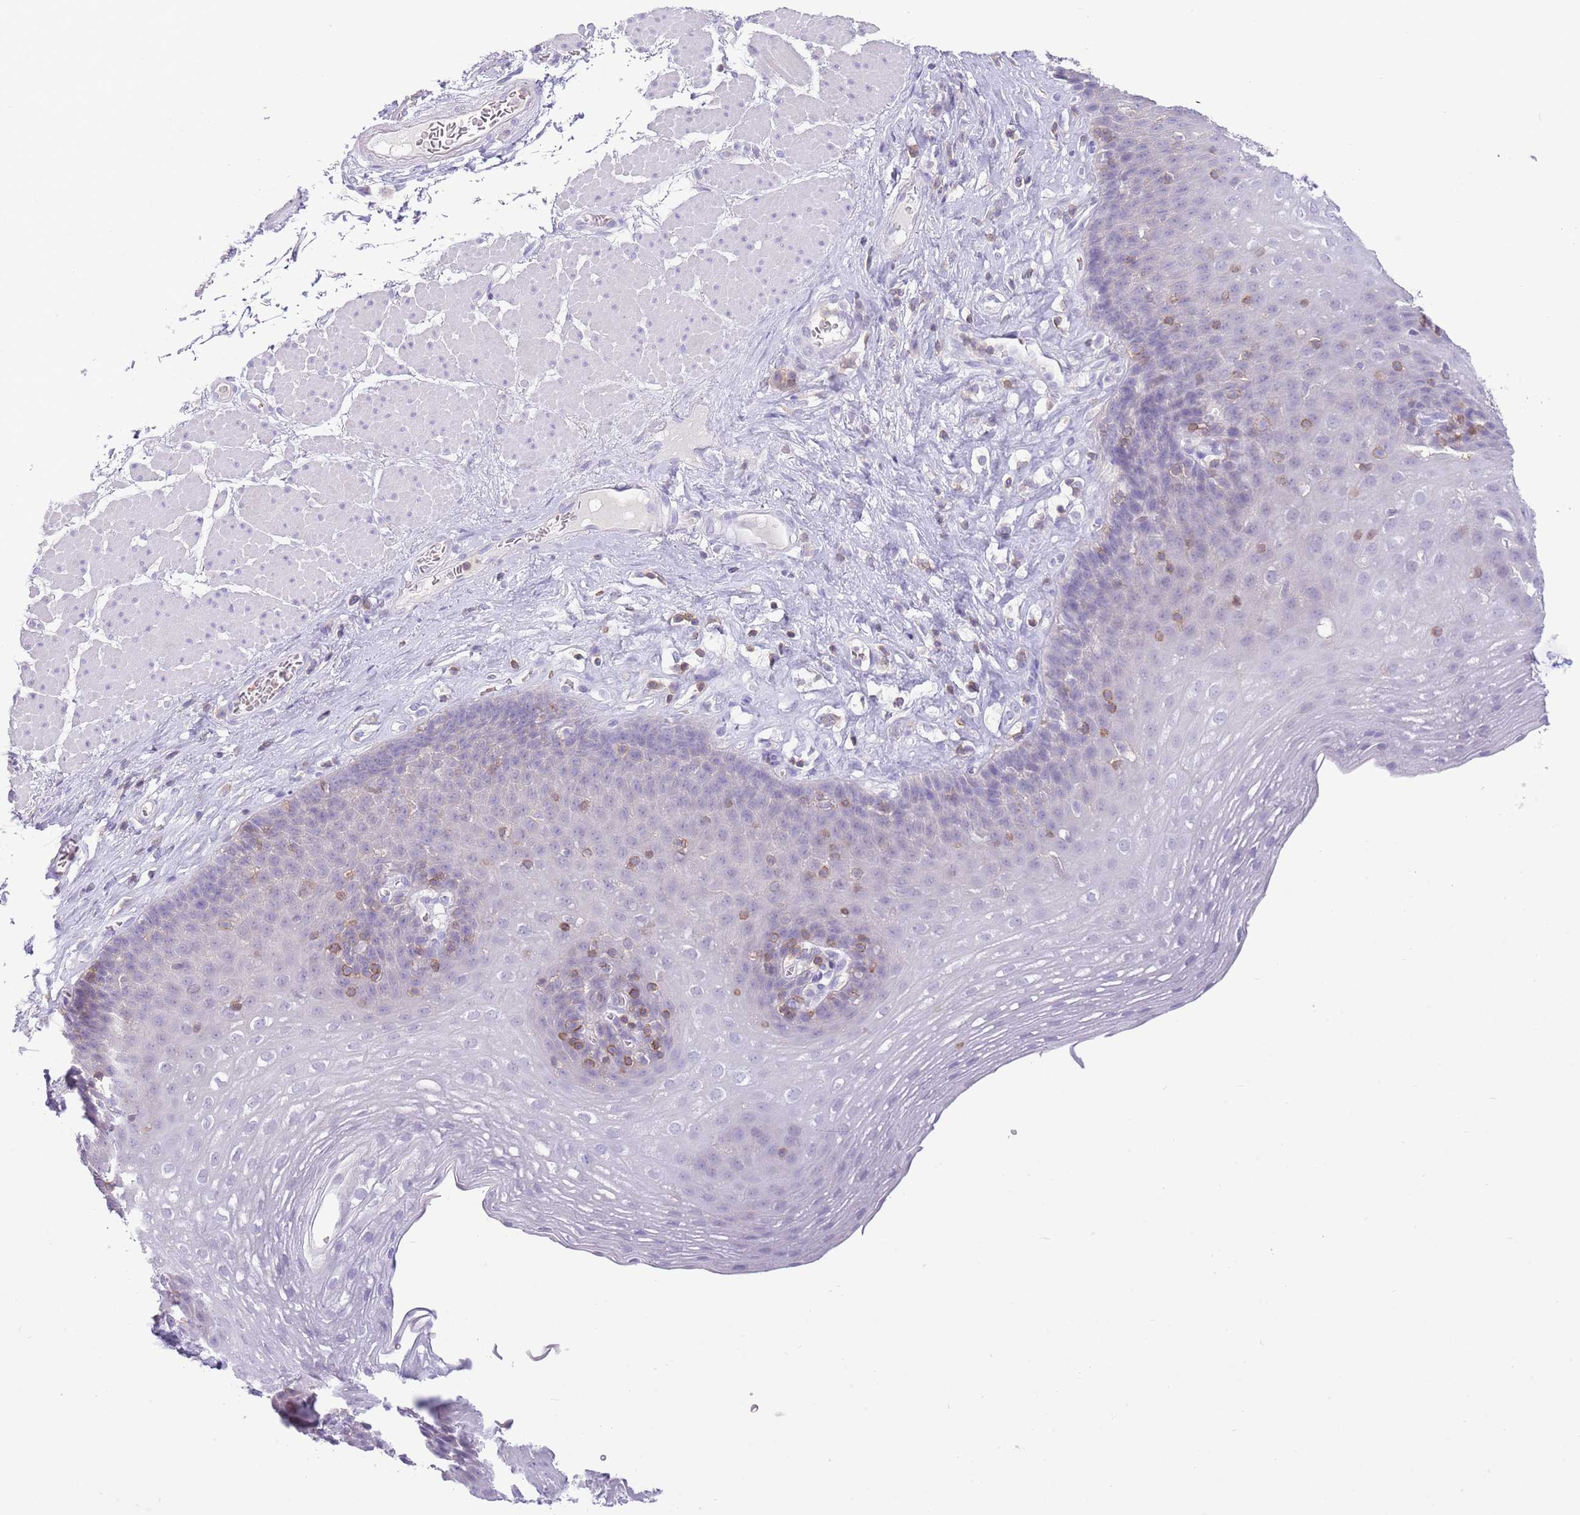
{"staining": {"intensity": "negative", "quantity": "none", "location": "none"}, "tissue": "esophagus", "cell_type": "Squamous epithelial cells", "image_type": "normal", "snomed": [{"axis": "morphology", "description": "Normal tissue, NOS"}, {"axis": "topography", "description": "Esophagus"}], "caption": "Photomicrograph shows no protein positivity in squamous epithelial cells of unremarkable esophagus.", "gene": "OR4Q3", "patient": {"sex": "female", "age": 66}}